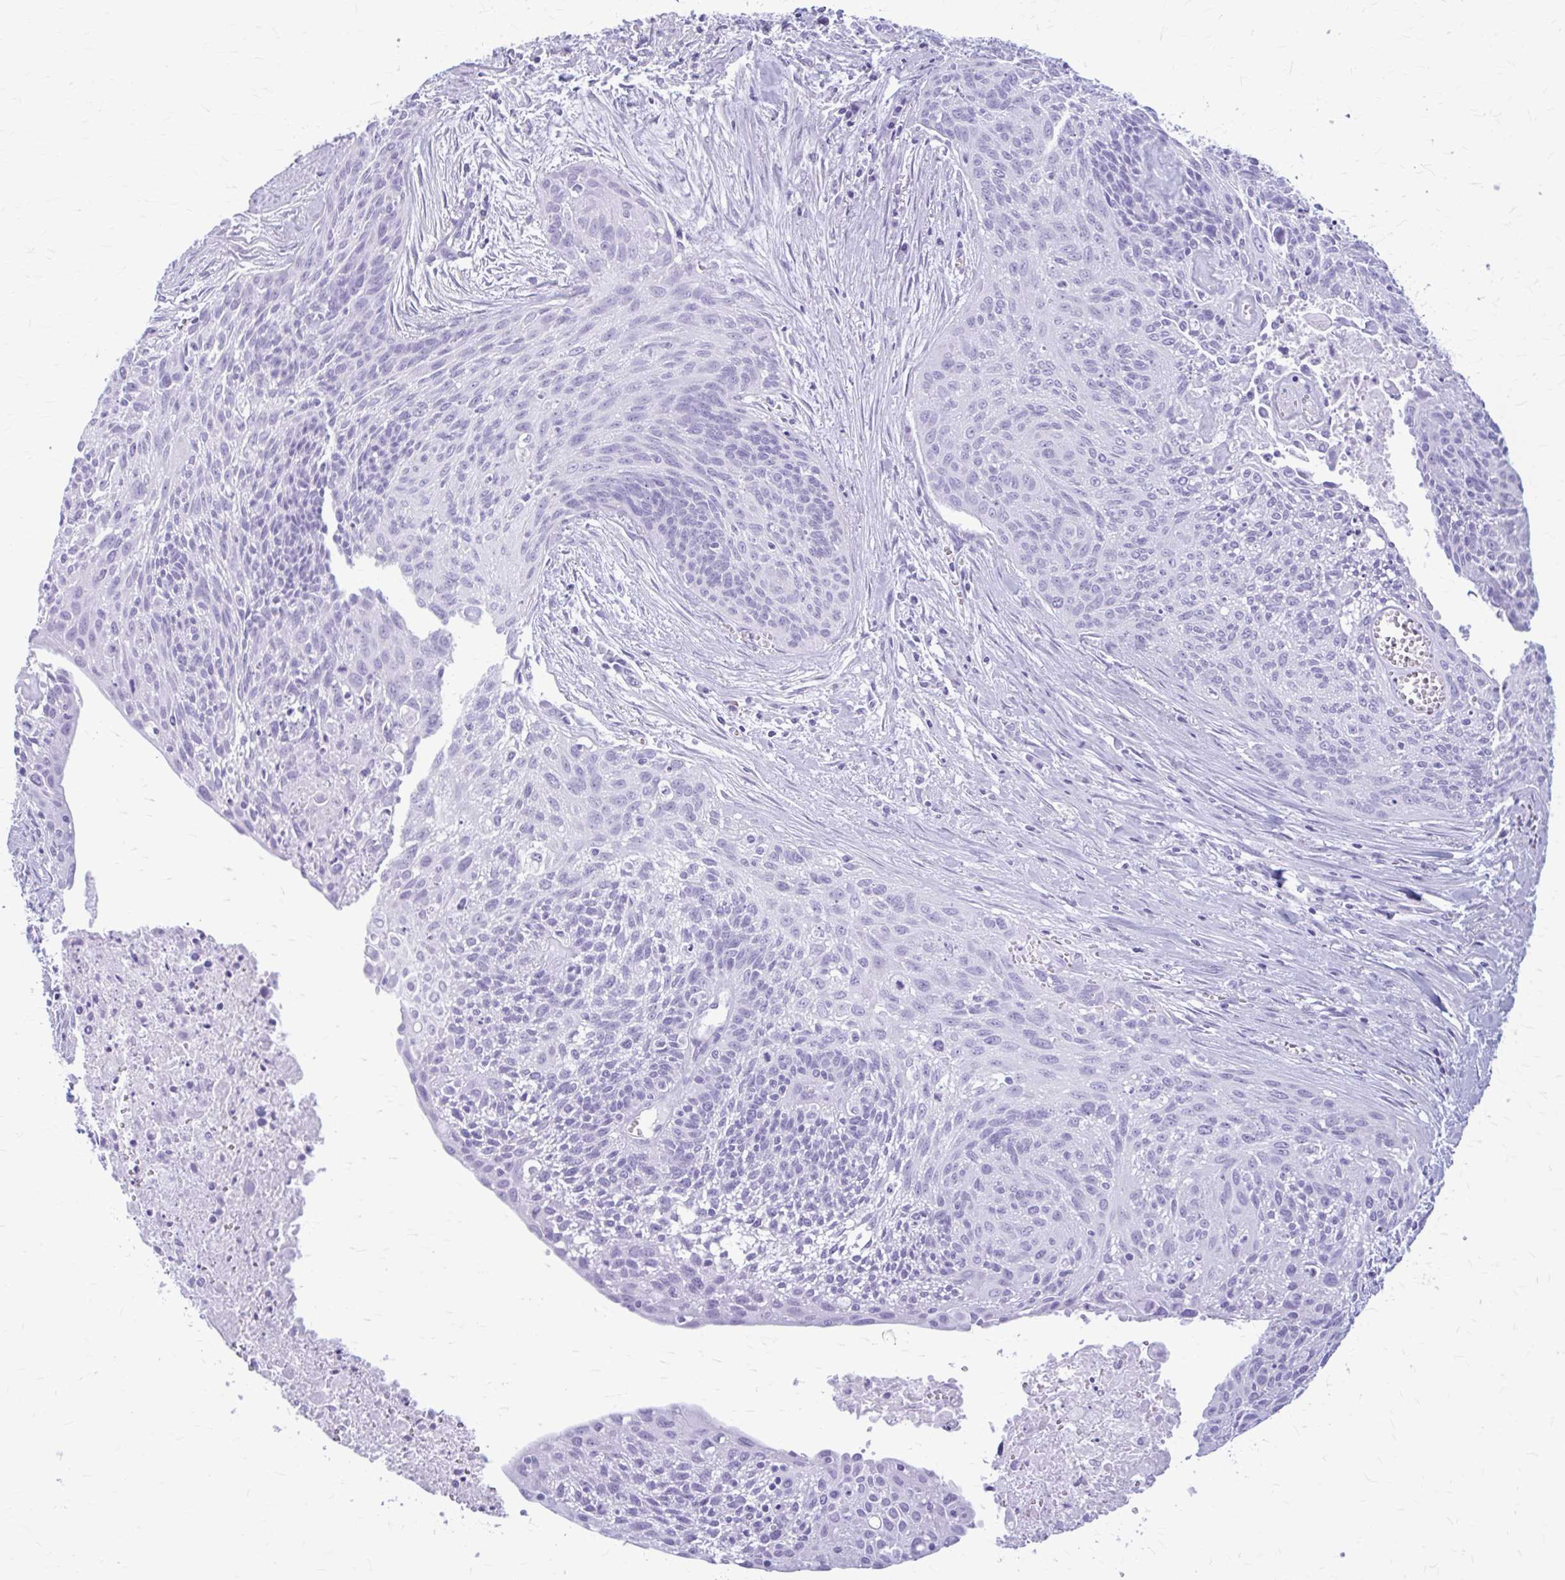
{"staining": {"intensity": "negative", "quantity": "none", "location": "none"}, "tissue": "cervical cancer", "cell_type": "Tumor cells", "image_type": "cancer", "snomed": [{"axis": "morphology", "description": "Squamous cell carcinoma, NOS"}, {"axis": "topography", "description": "Cervix"}], "caption": "High power microscopy photomicrograph of an immunohistochemistry (IHC) histopathology image of cervical cancer, revealing no significant expression in tumor cells. (DAB (3,3'-diaminobenzidine) IHC visualized using brightfield microscopy, high magnification).", "gene": "KLHDC7A", "patient": {"sex": "female", "age": 55}}